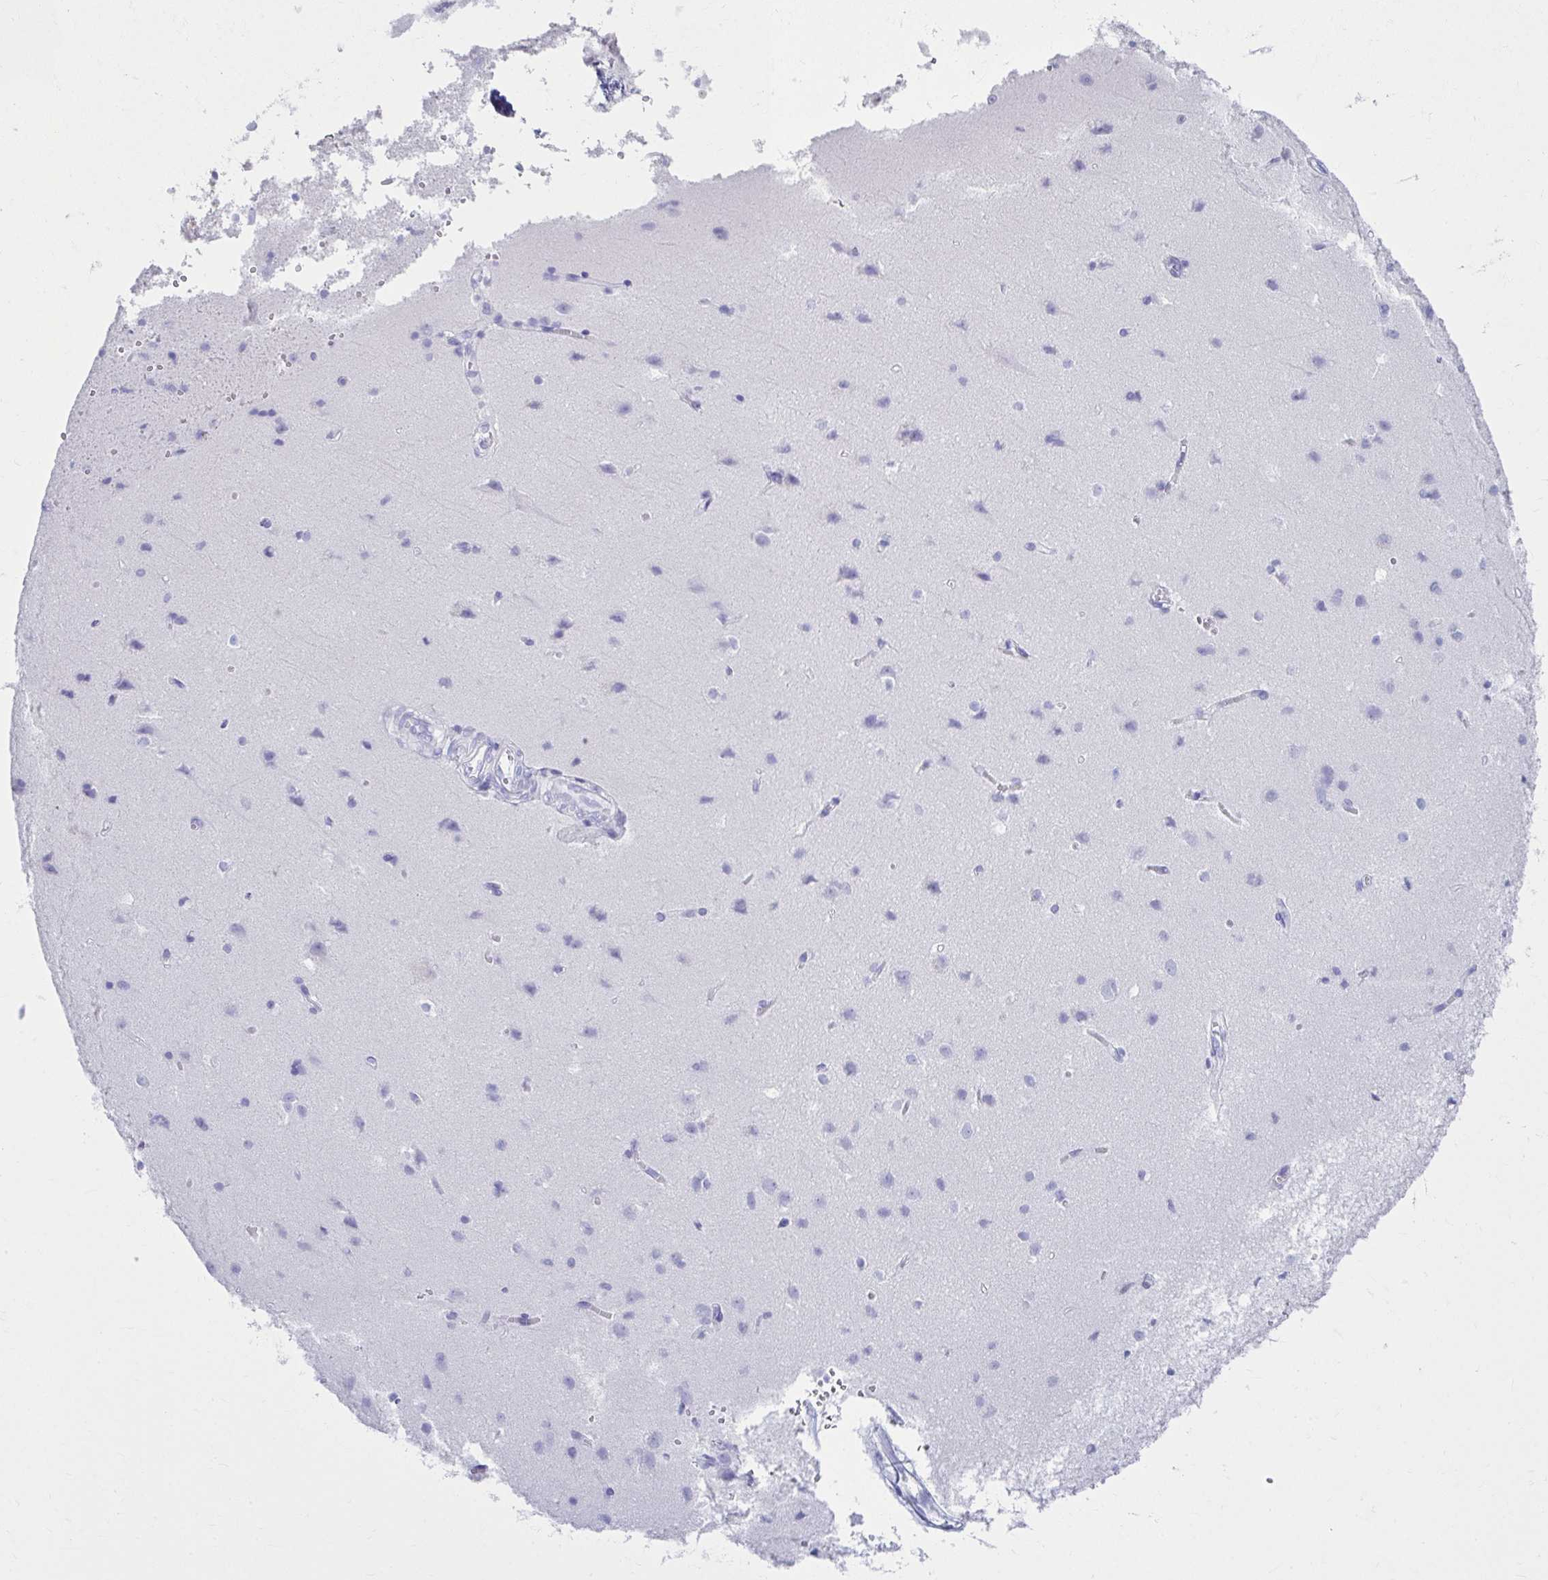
{"staining": {"intensity": "negative", "quantity": "none", "location": "none"}, "tissue": "cerebral cortex", "cell_type": "Endothelial cells", "image_type": "normal", "snomed": [{"axis": "morphology", "description": "Normal tissue, NOS"}, {"axis": "topography", "description": "Cerebral cortex"}], "caption": "Endothelial cells show no significant expression in normal cerebral cortex. The staining was performed using DAB to visualize the protein expression in brown, while the nuclei were stained in blue with hematoxylin (Magnification: 20x).", "gene": "ATP4B", "patient": {"sex": "male", "age": 37}}